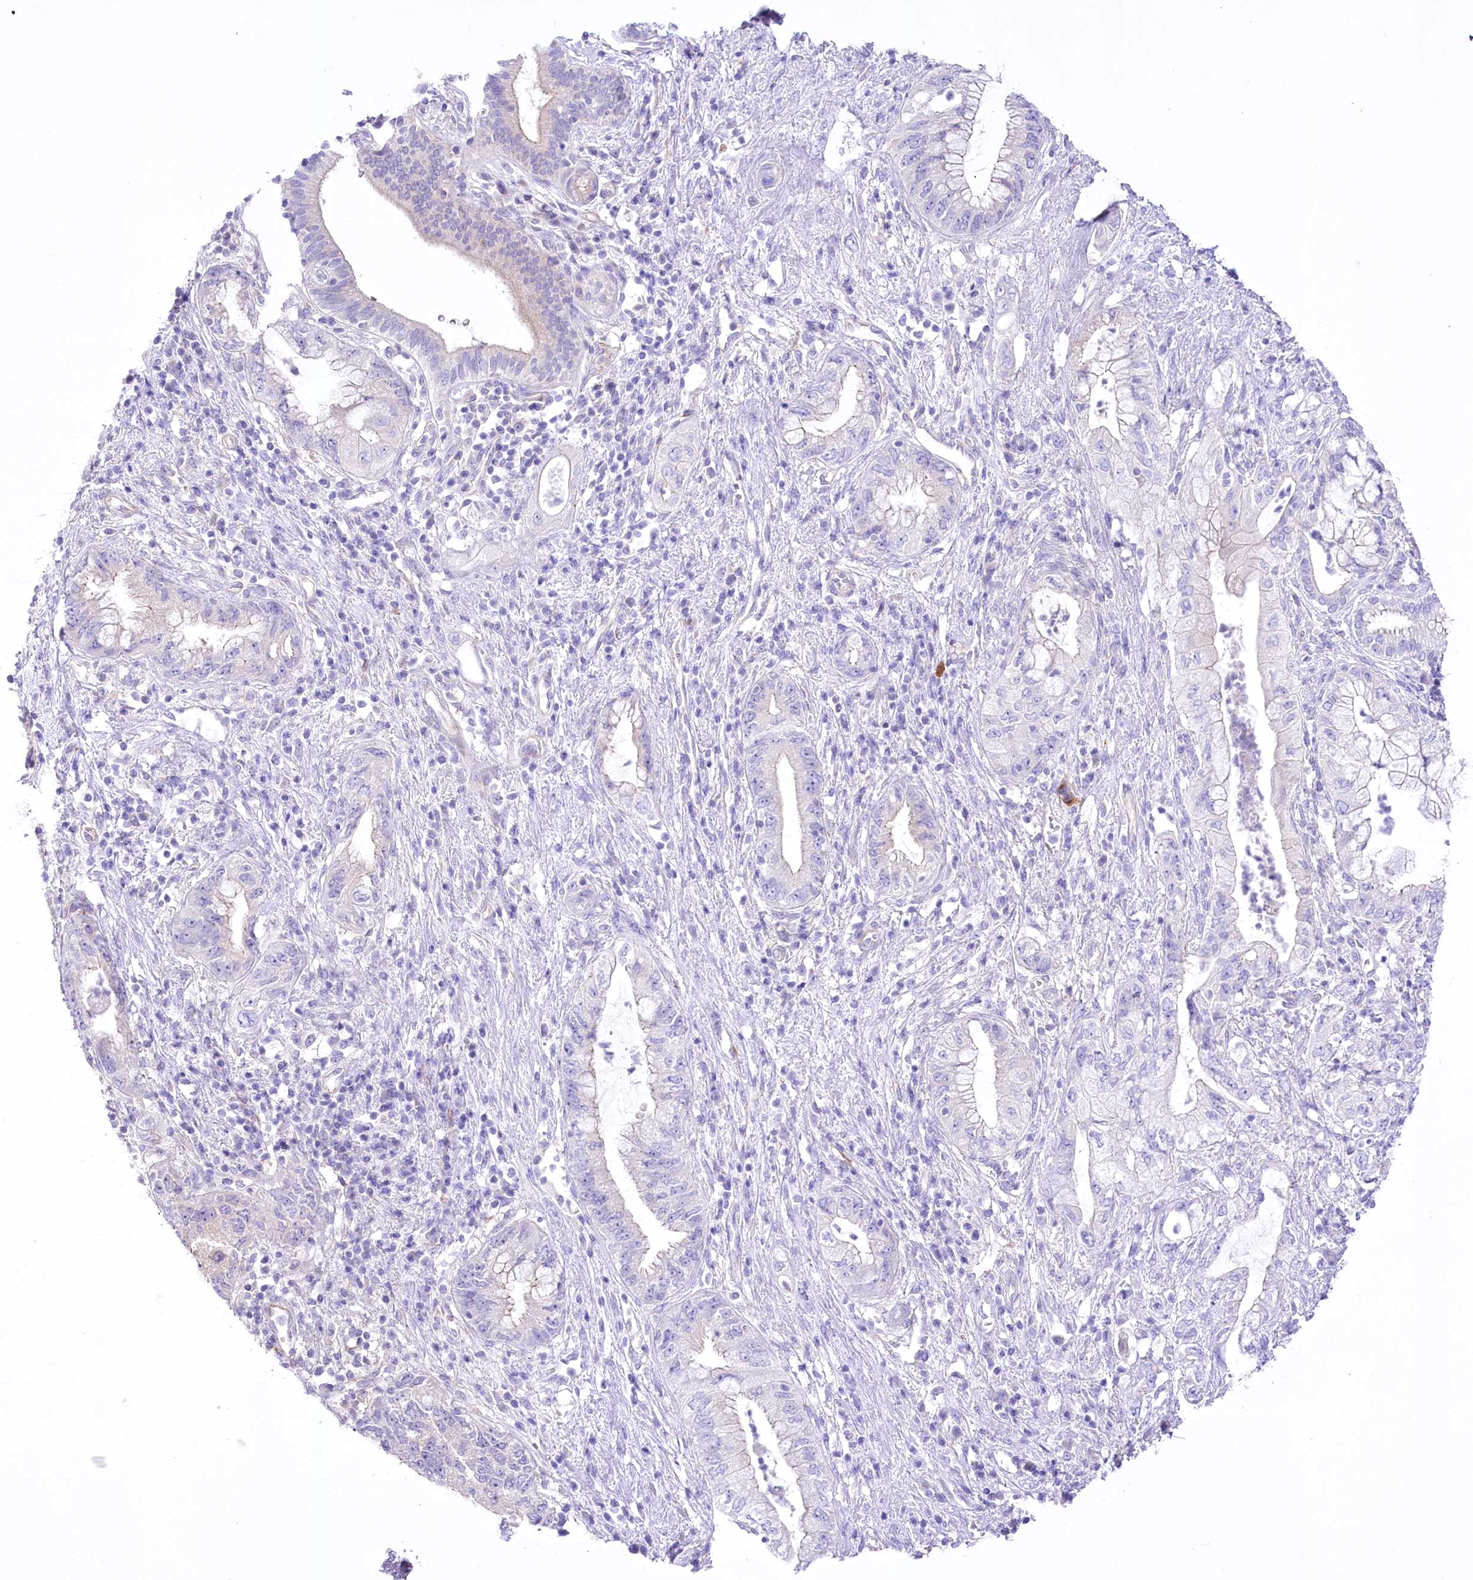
{"staining": {"intensity": "negative", "quantity": "none", "location": "none"}, "tissue": "pancreatic cancer", "cell_type": "Tumor cells", "image_type": "cancer", "snomed": [{"axis": "morphology", "description": "Adenocarcinoma, NOS"}, {"axis": "topography", "description": "Pancreas"}], "caption": "Tumor cells show no significant staining in adenocarcinoma (pancreatic).", "gene": "LRRC34", "patient": {"sex": "female", "age": 73}}